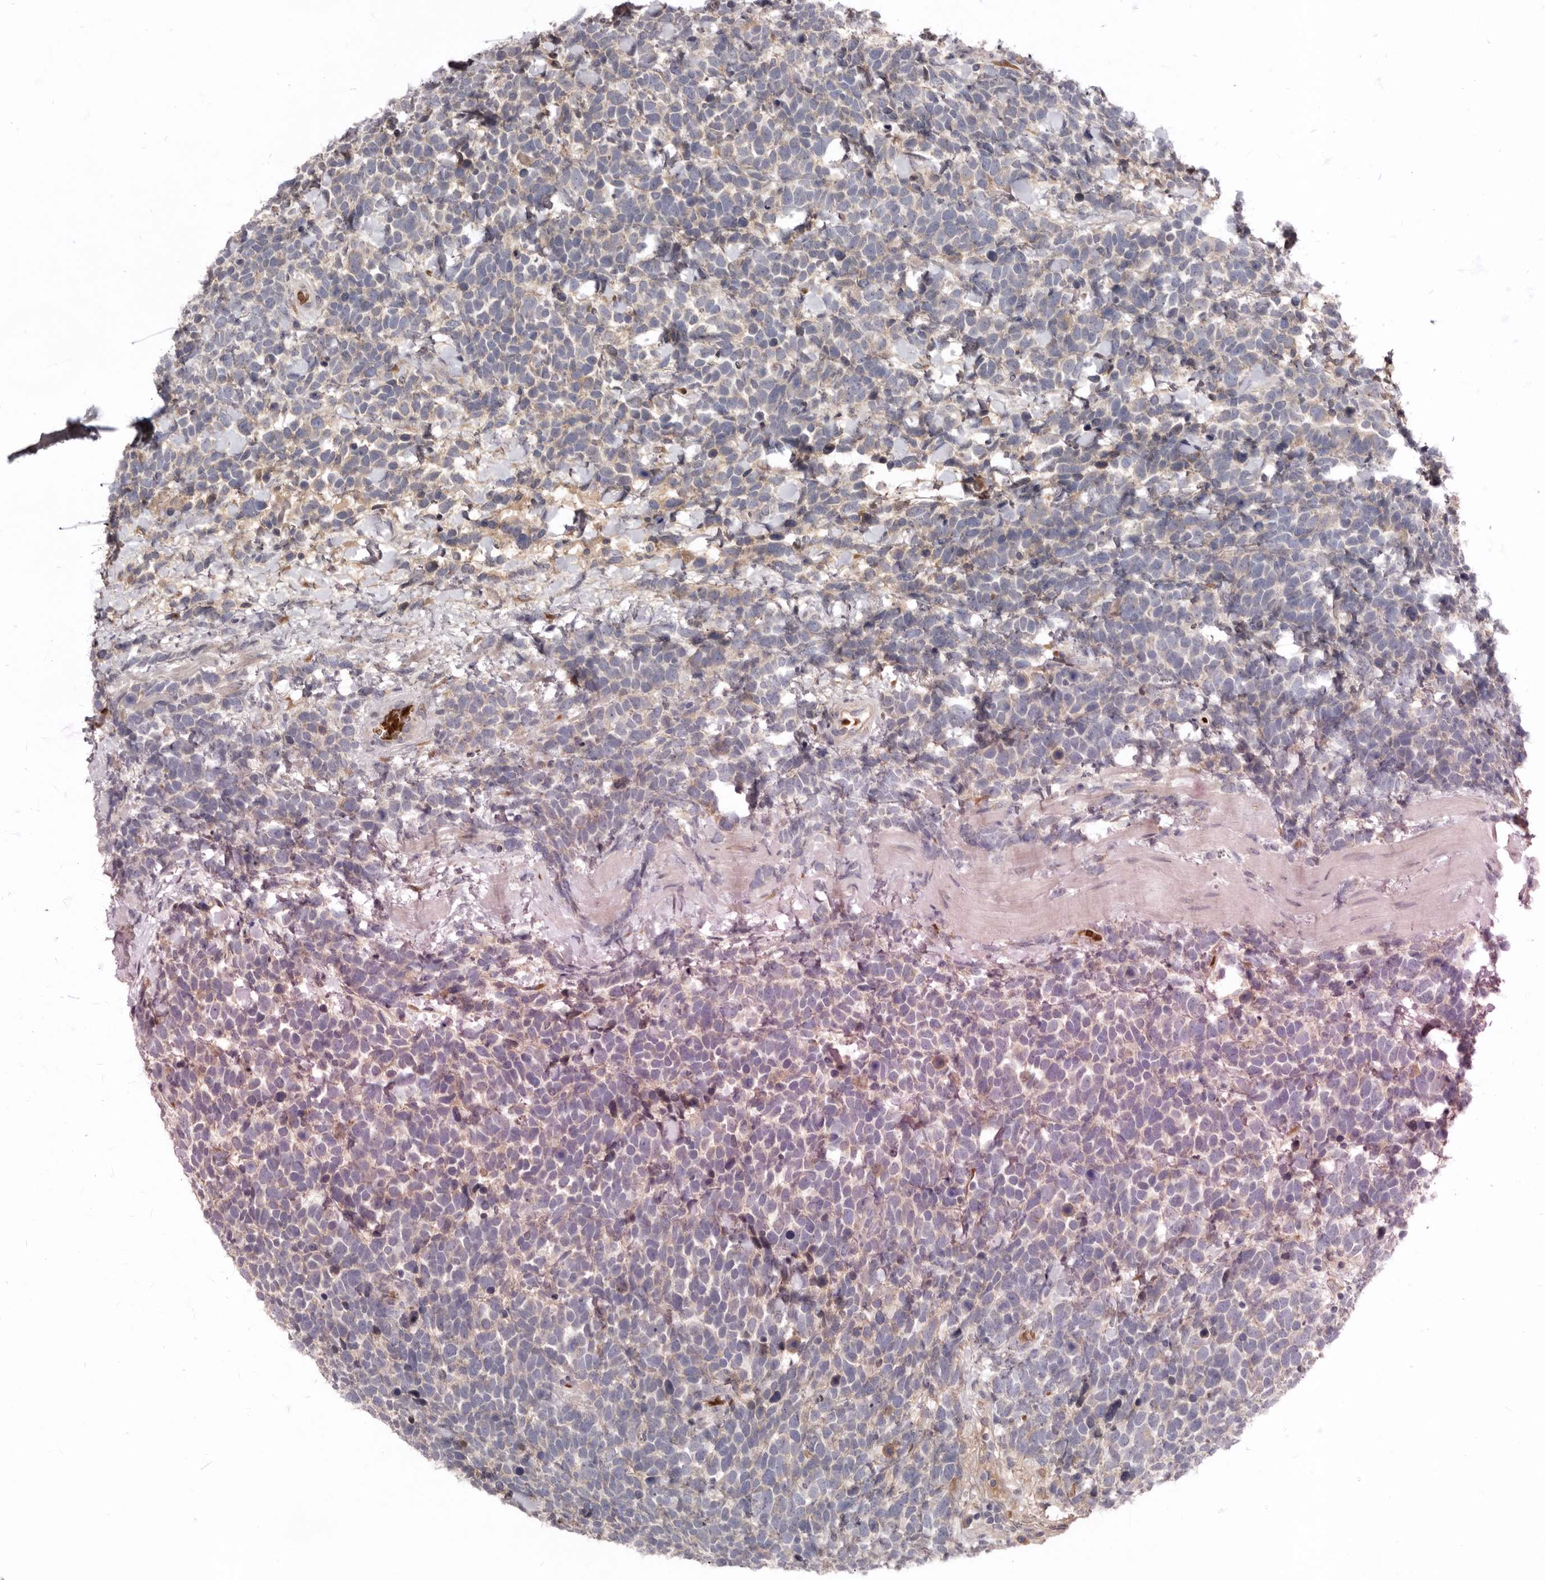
{"staining": {"intensity": "negative", "quantity": "none", "location": "none"}, "tissue": "urothelial cancer", "cell_type": "Tumor cells", "image_type": "cancer", "snomed": [{"axis": "morphology", "description": "Urothelial carcinoma, High grade"}, {"axis": "topography", "description": "Urinary bladder"}], "caption": "There is no significant expression in tumor cells of urothelial cancer.", "gene": "NENF", "patient": {"sex": "female", "age": 82}}